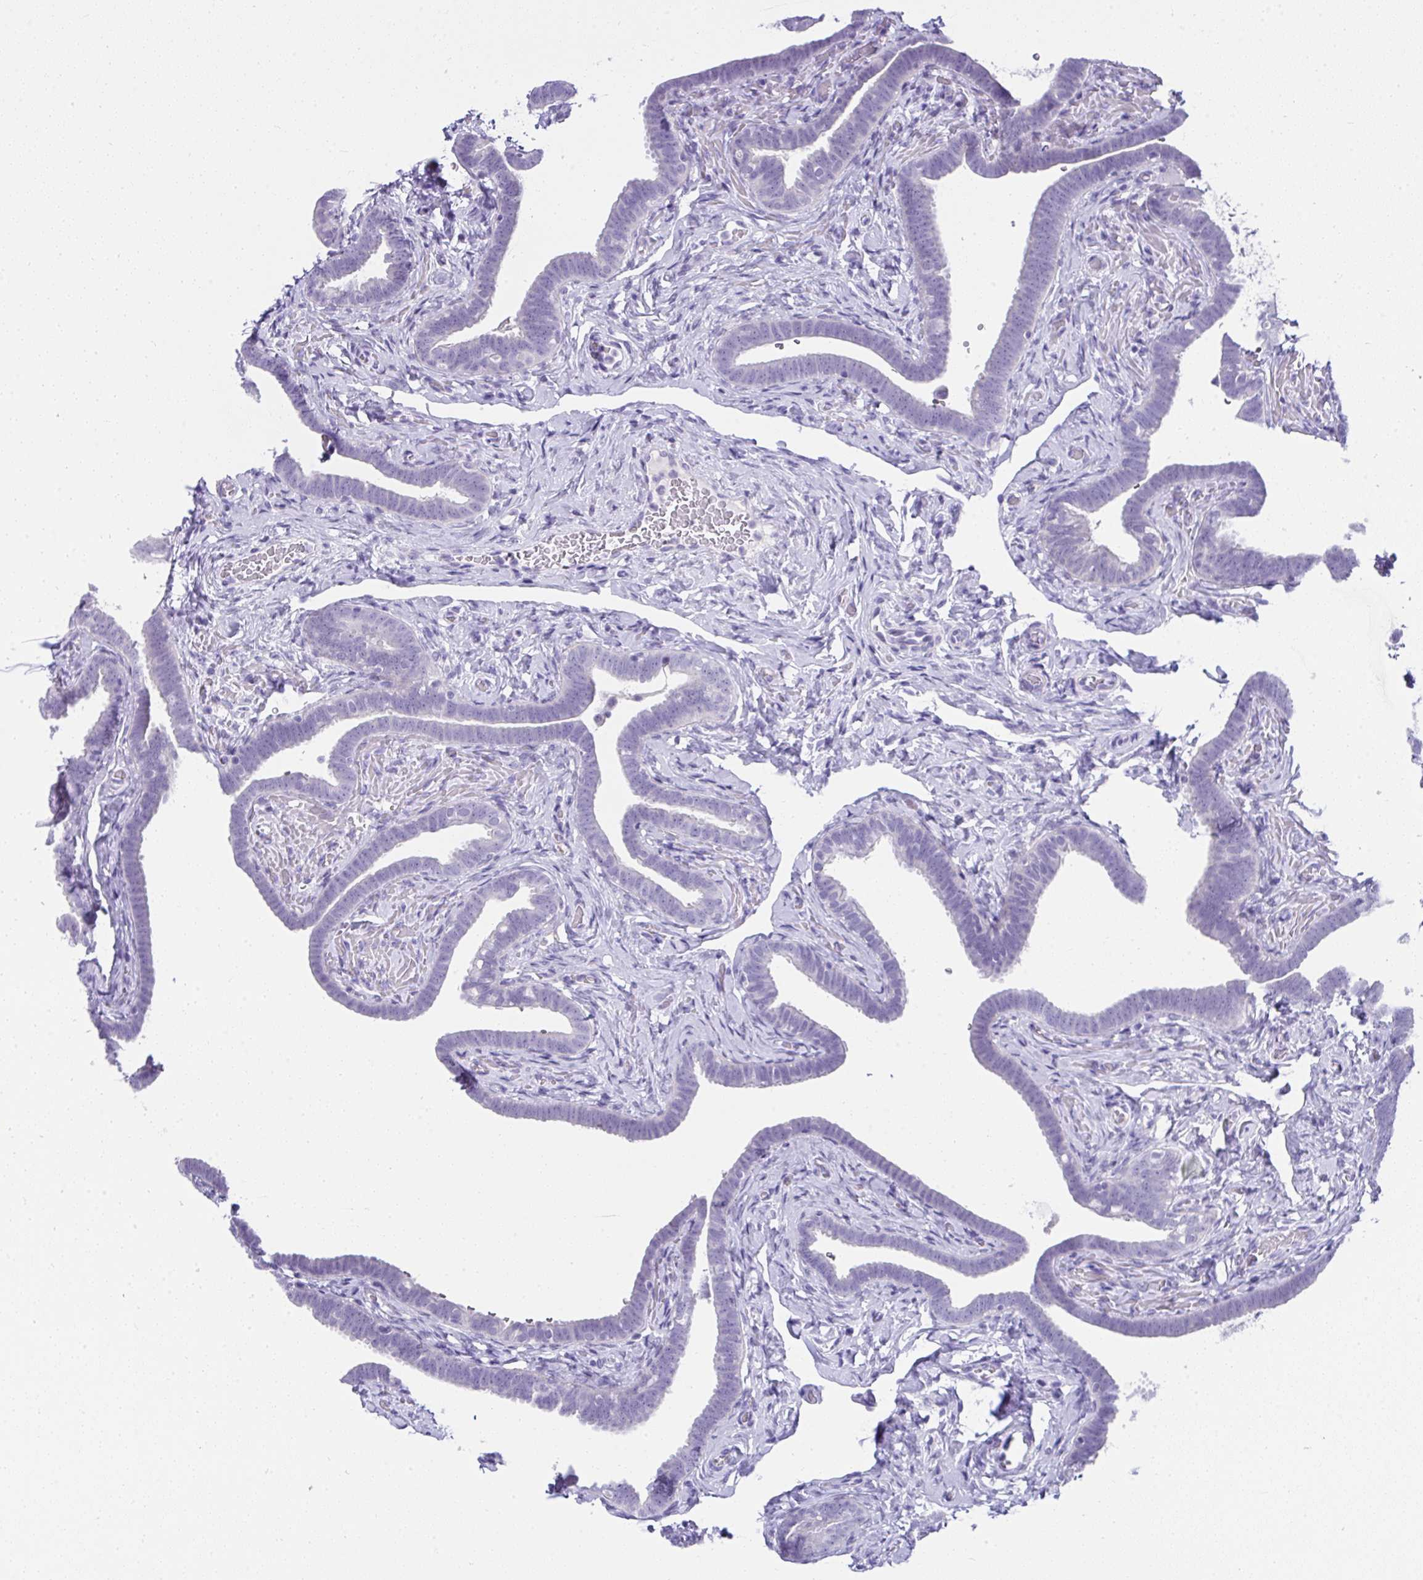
{"staining": {"intensity": "negative", "quantity": "none", "location": "none"}, "tissue": "fallopian tube", "cell_type": "Glandular cells", "image_type": "normal", "snomed": [{"axis": "morphology", "description": "Normal tissue, NOS"}, {"axis": "topography", "description": "Fallopian tube"}], "caption": "This is a histopathology image of IHC staining of benign fallopian tube, which shows no staining in glandular cells.", "gene": "RNF183", "patient": {"sex": "female", "age": 69}}